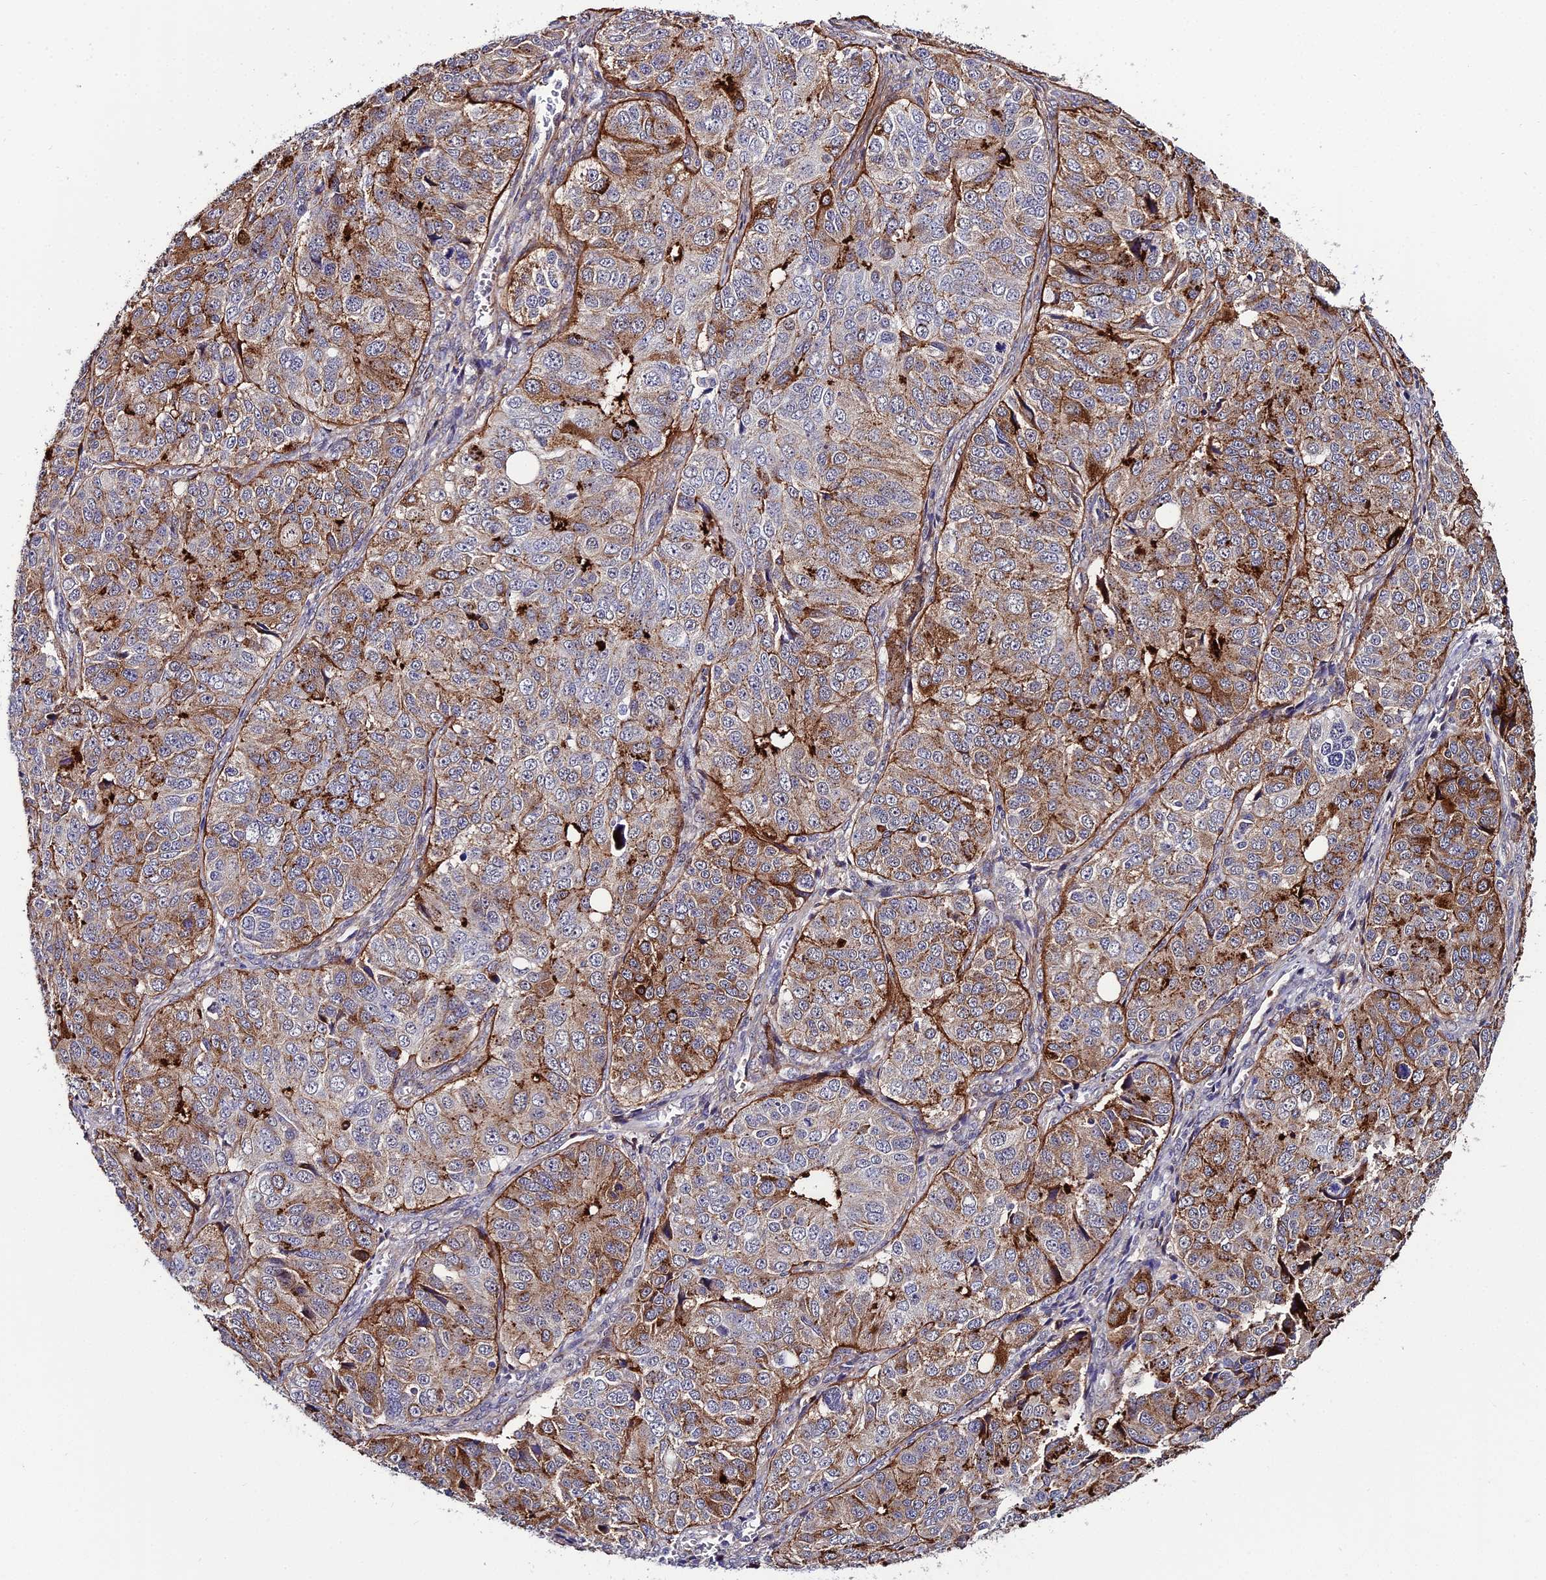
{"staining": {"intensity": "moderate", "quantity": ">75%", "location": "cytoplasmic/membranous"}, "tissue": "ovarian cancer", "cell_type": "Tumor cells", "image_type": "cancer", "snomed": [{"axis": "morphology", "description": "Carcinoma, endometroid"}, {"axis": "topography", "description": "Ovary"}], "caption": "DAB (3,3'-diaminobenzidine) immunohistochemical staining of ovarian cancer exhibits moderate cytoplasmic/membranous protein expression in about >75% of tumor cells.", "gene": "SYT15", "patient": {"sex": "female", "age": 51}}